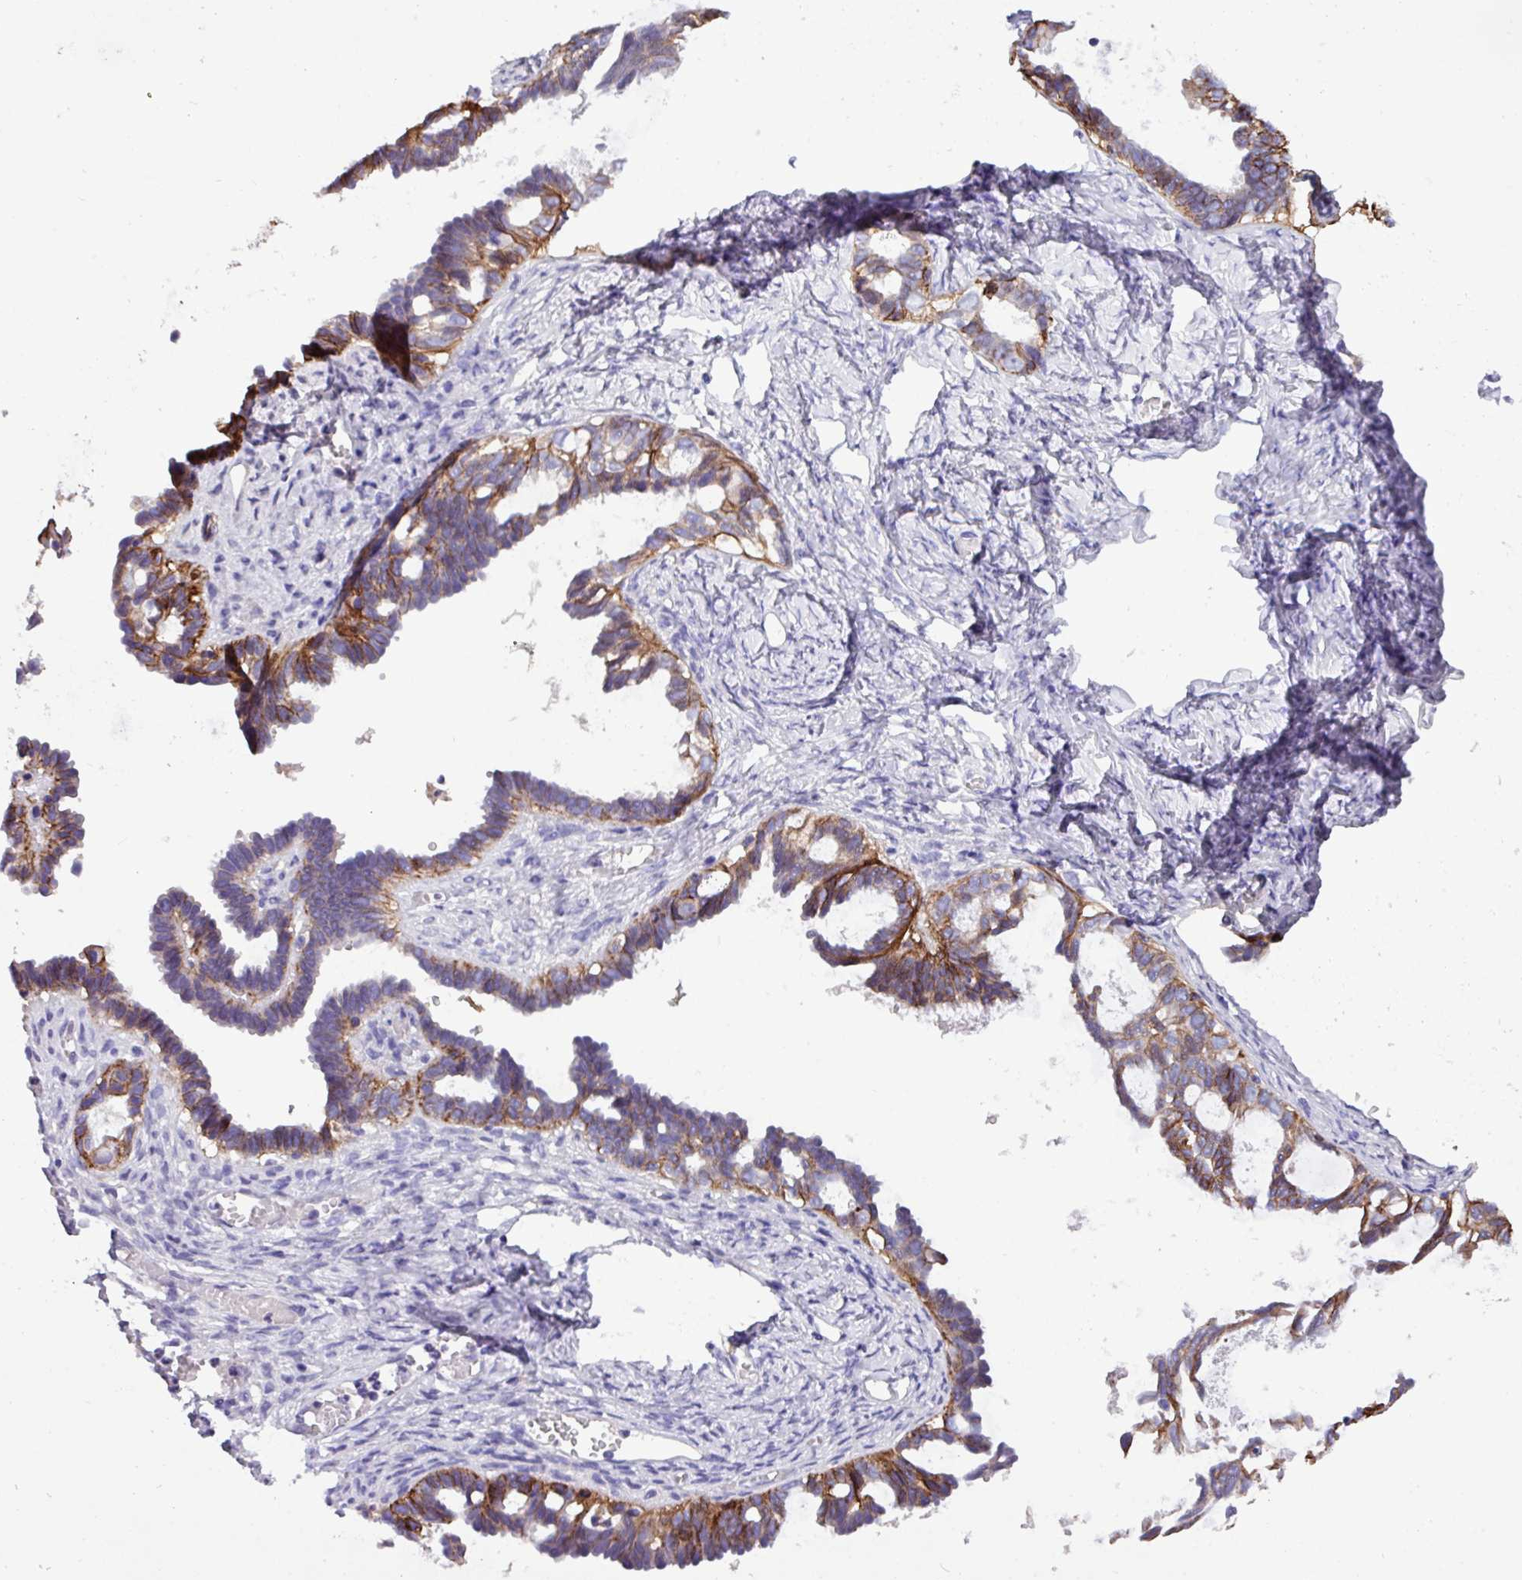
{"staining": {"intensity": "strong", "quantity": "25%-75%", "location": "cytoplasmic/membranous"}, "tissue": "ovarian cancer", "cell_type": "Tumor cells", "image_type": "cancer", "snomed": [{"axis": "morphology", "description": "Cystadenocarcinoma, serous, NOS"}, {"axis": "topography", "description": "Ovary"}], "caption": "Immunohistochemistry (IHC) staining of ovarian cancer (serous cystadenocarcinoma), which reveals high levels of strong cytoplasmic/membranous staining in about 25%-75% of tumor cells indicating strong cytoplasmic/membranous protein positivity. The staining was performed using DAB (brown) for protein detection and nuclei were counterstained in hematoxylin (blue).", "gene": "EPCAM", "patient": {"sex": "female", "age": 69}}